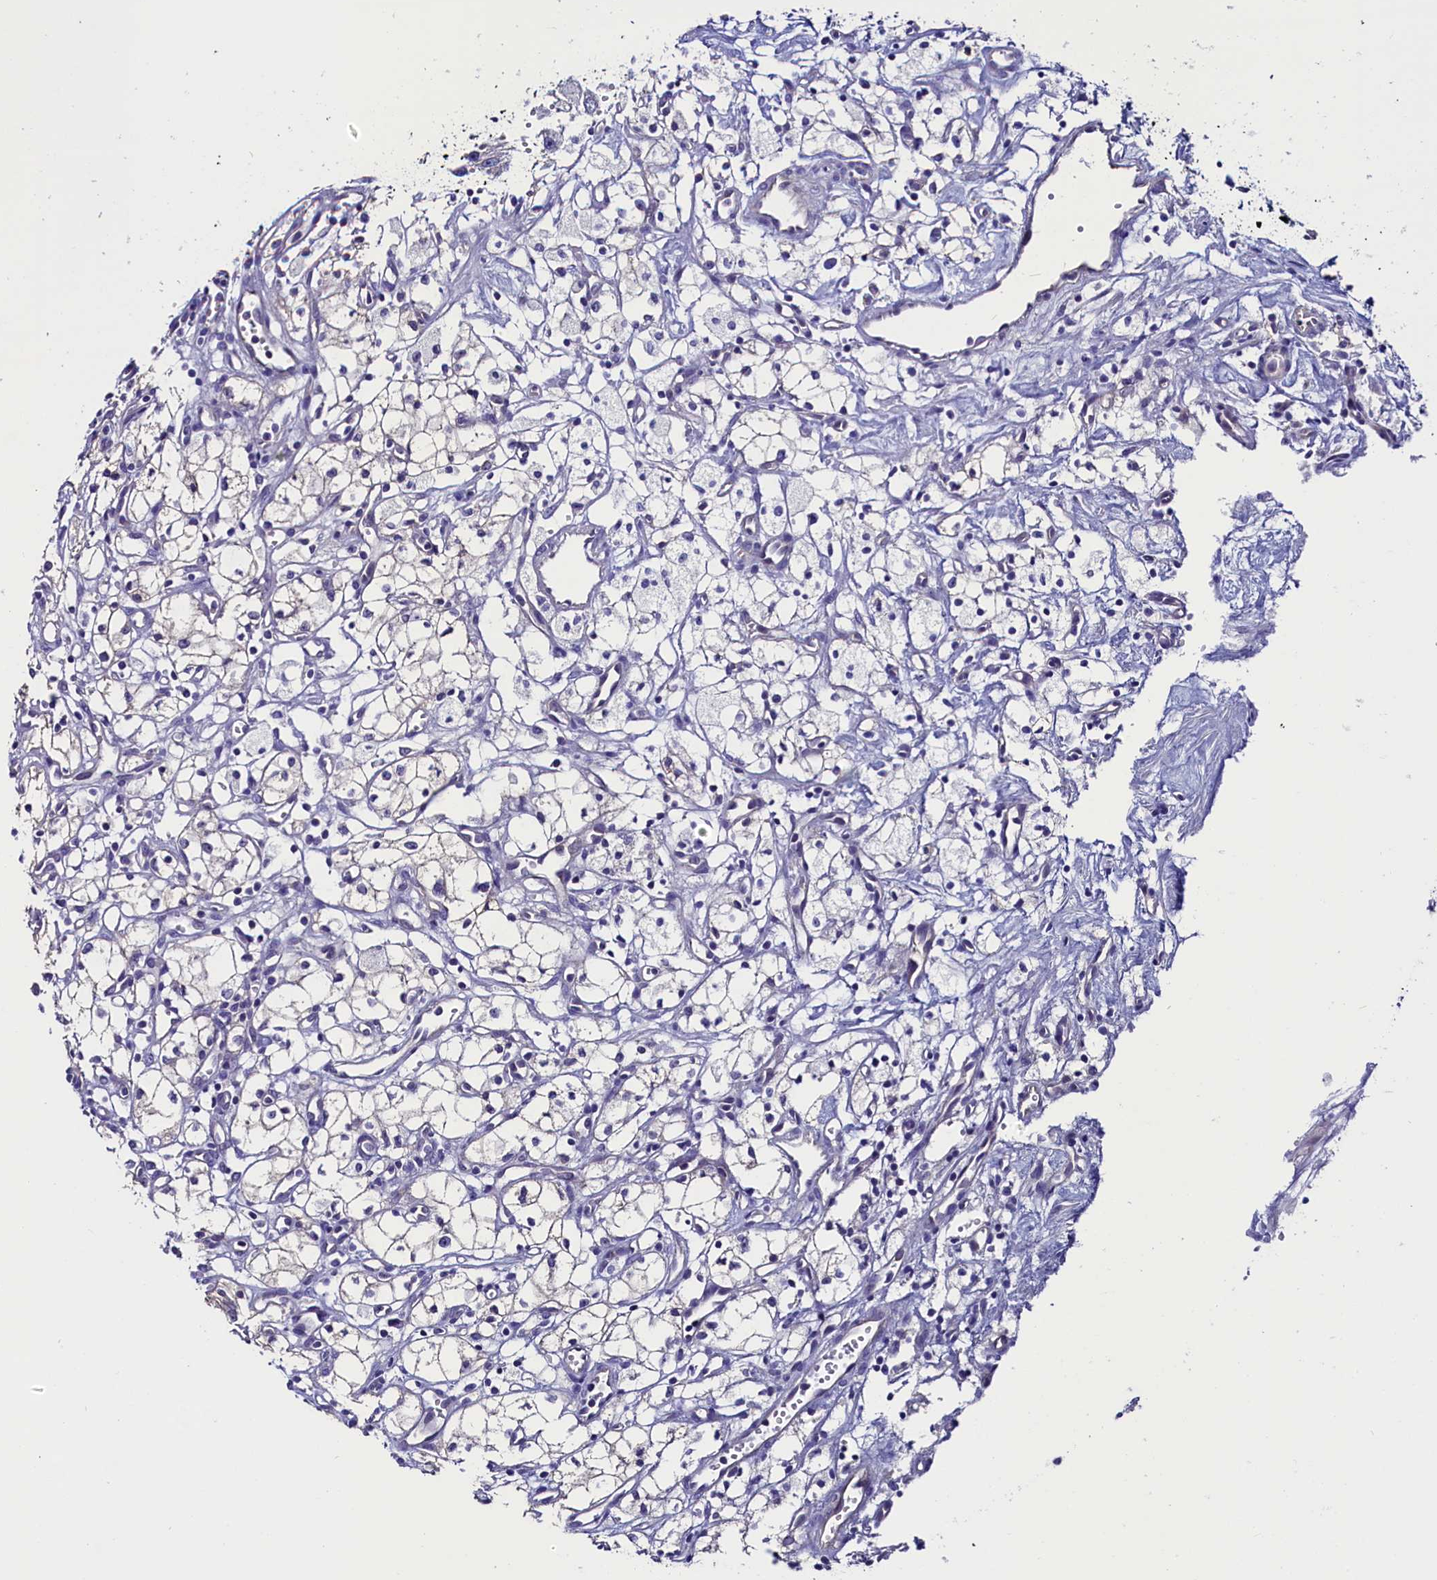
{"staining": {"intensity": "negative", "quantity": "none", "location": "none"}, "tissue": "renal cancer", "cell_type": "Tumor cells", "image_type": "cancer", "snomed": [{"axis": "morphology", "description": "Adenocarcinoma, NOS"}, {"axis": "topography", "description": "Kidney"}], "caption": "DAB (3,3'-diaminobenzidine) immunohistochemical staining of human renal adenocarcinoma demonstrates no significant expression in tumor cells.", "gene": "CIAPIN1", "patient": {"sex": "male", "age": 59}}